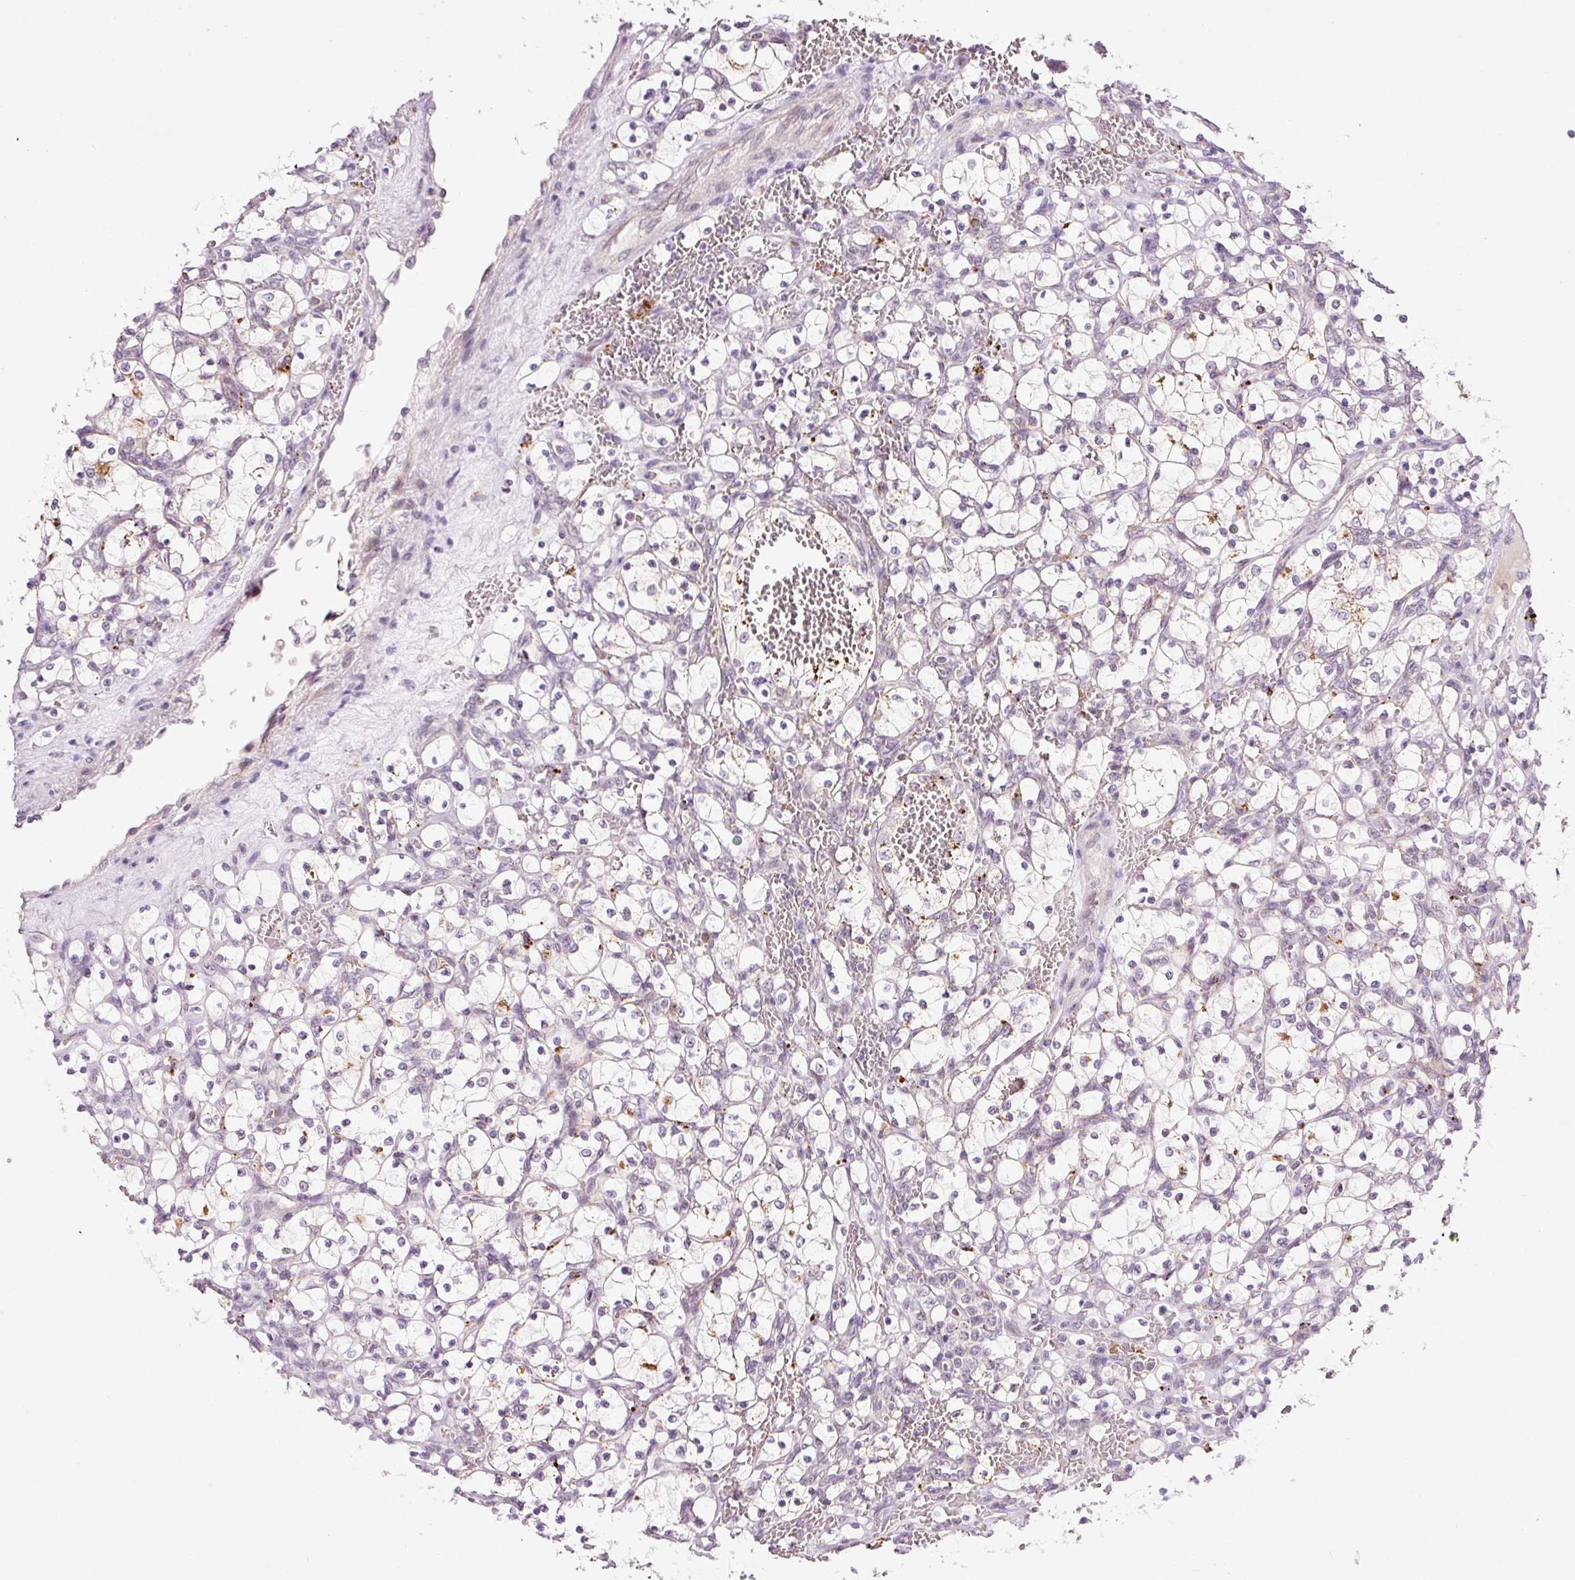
{"staining": {"intensity": "negative", "quantity": "none", "location": "none"}, "tissue": "renal cancer", "cell_type": "Tumor cells", "image_type": "cancer", "snomed": [{"axis": "morphology", "description": "Adenocarcinoma, NOS"}, {"axis": "topography", "description": "Kidney"}], "caption": "This is an immunohistochemistry (IHC) histopathology image of human renal cancer (adenocarcinoma). There is no positivity in tumor cells.", "gene": "ZNF639", "patient": {"sex": "female", "age": 69}}